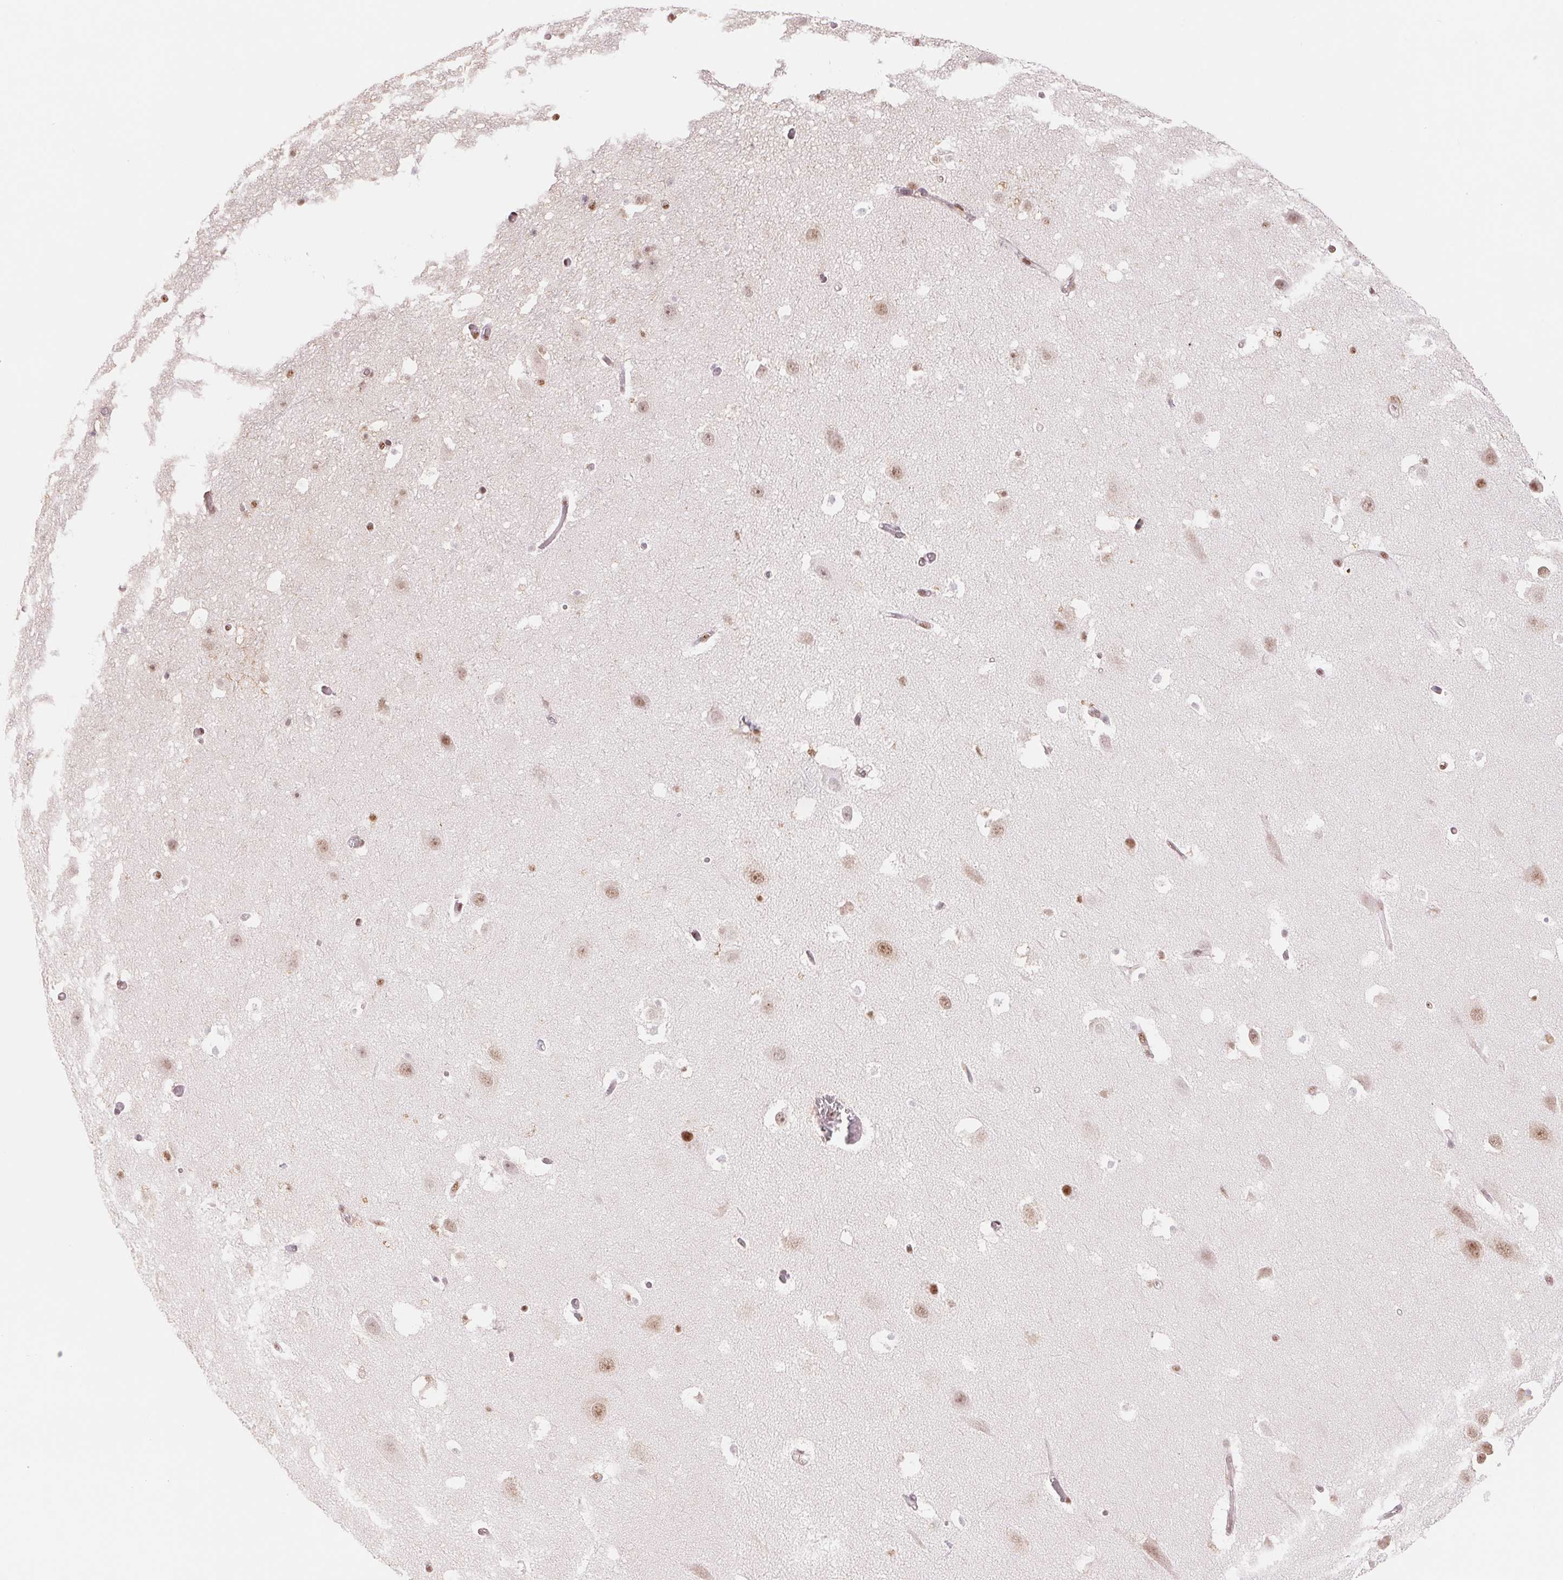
{"staining": {"intensity": "moderate", "quantity": "25%-75%", "location": "nuclear"}, "tissue": "hippocampus", "cell_type": "Glial cells", "image_type": "normal", "snomed": [{"axis": "morphology", "description": "Normal tissue, NOS"}, {"axis": "topography", "description": "Hippocampus"}], "caption": "This is a photomicrograph of immunohistochemistry staining of unremarkable hippocampus, which shows moderate expression in the nuclear of glial cells.", "gene": "SREK1", "patient": {"sex": "male", "age": 26}}